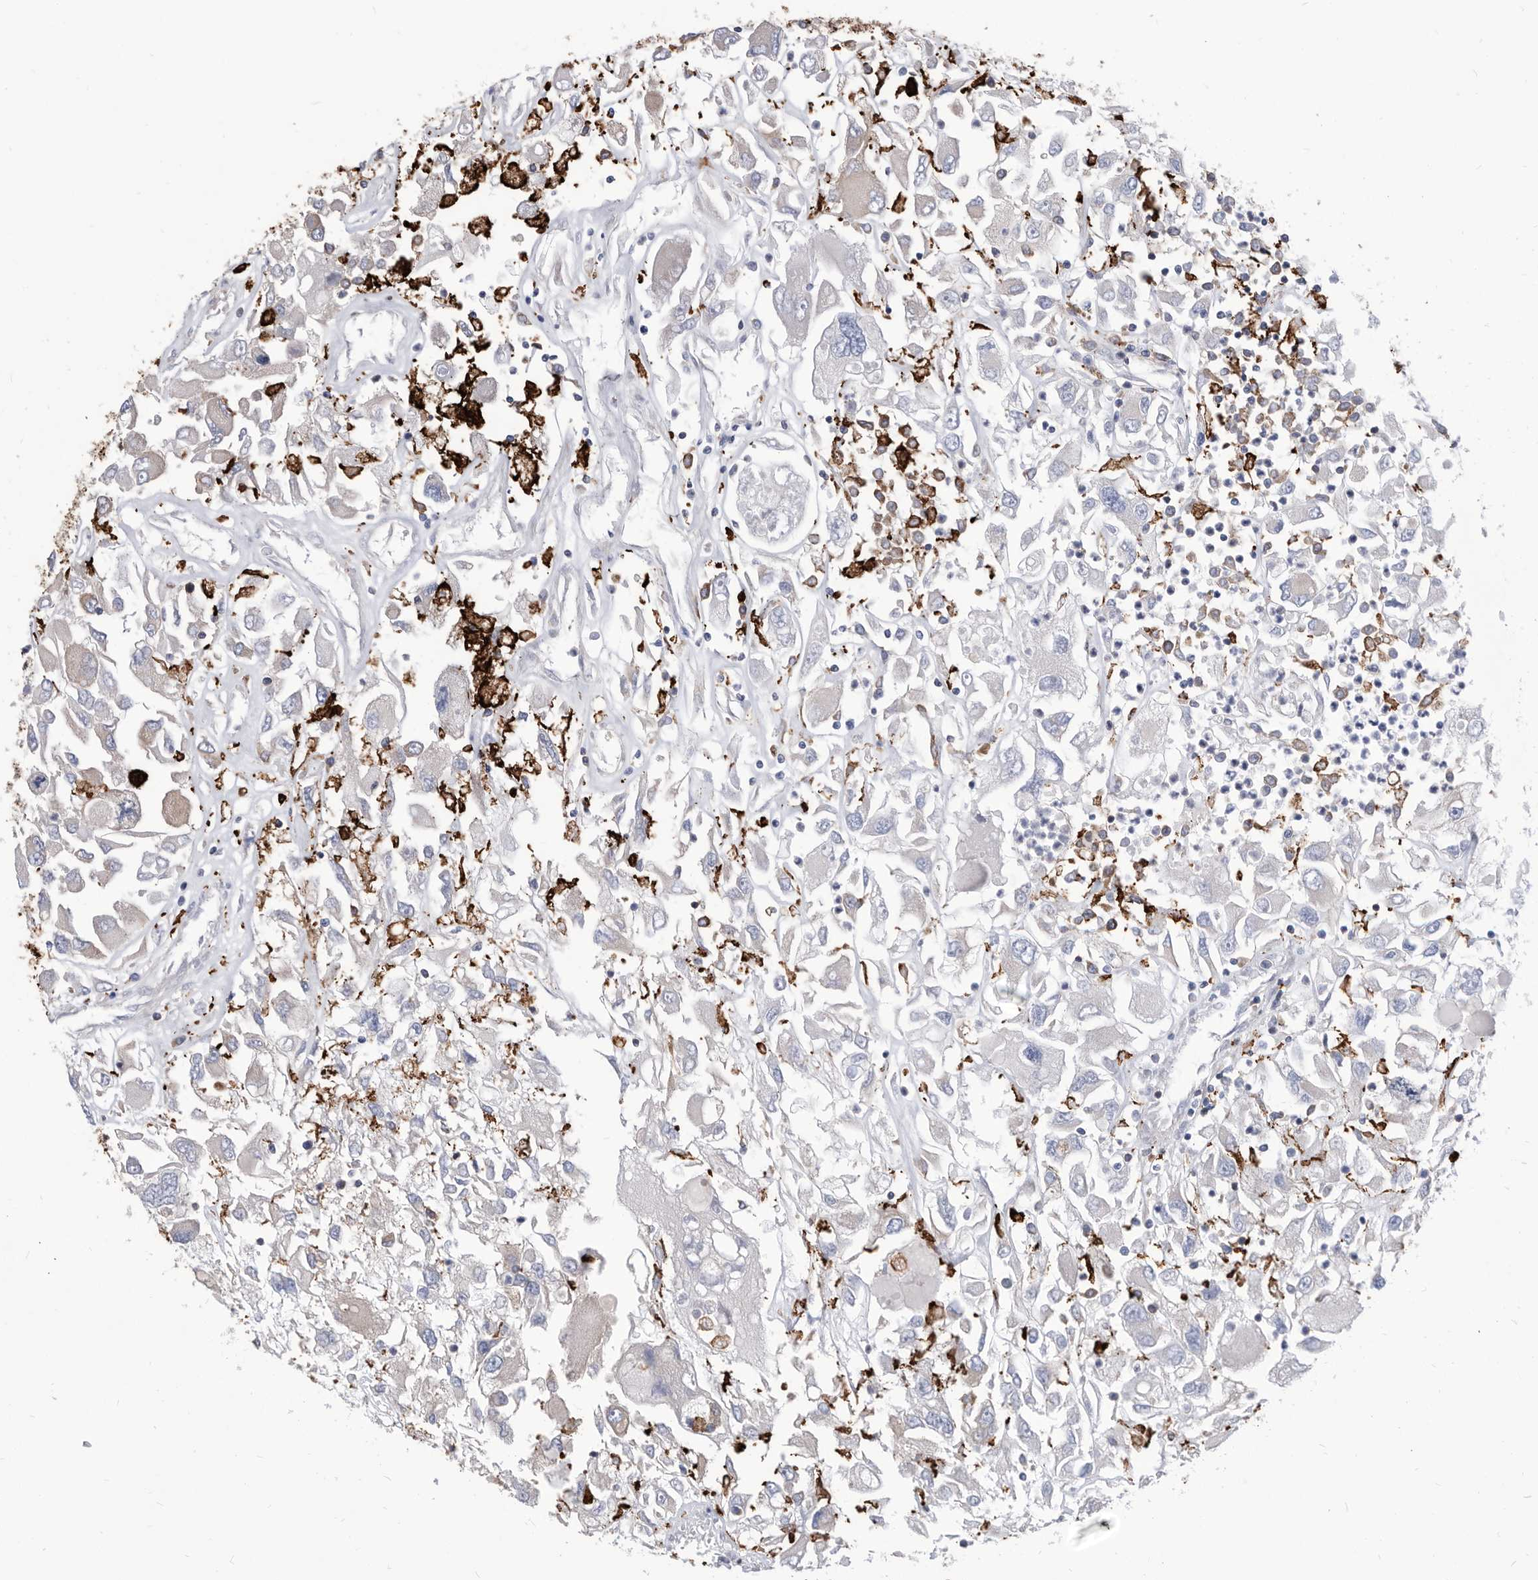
{"staining": {"intensity": "negative", "quantity": "none", "location": "none"}, "tissue": "renal cancer", "cell_type": "Tumor cells", "image_type": "cancer", "snomed": [{"axis": "morphology", "description": "Adenocarcinoma, NOS"}, {"axis": "topography", "description": "Kidney"}], "caption": "High magnification brightfield microscopy of adenocarcinoma (renal) stained with DAB (brown) and counterstained with hematoxylin (blue): tumor cells show no significant staining.", "gene": "SMG7", "patient": {"sex": "female", "age": 52}}